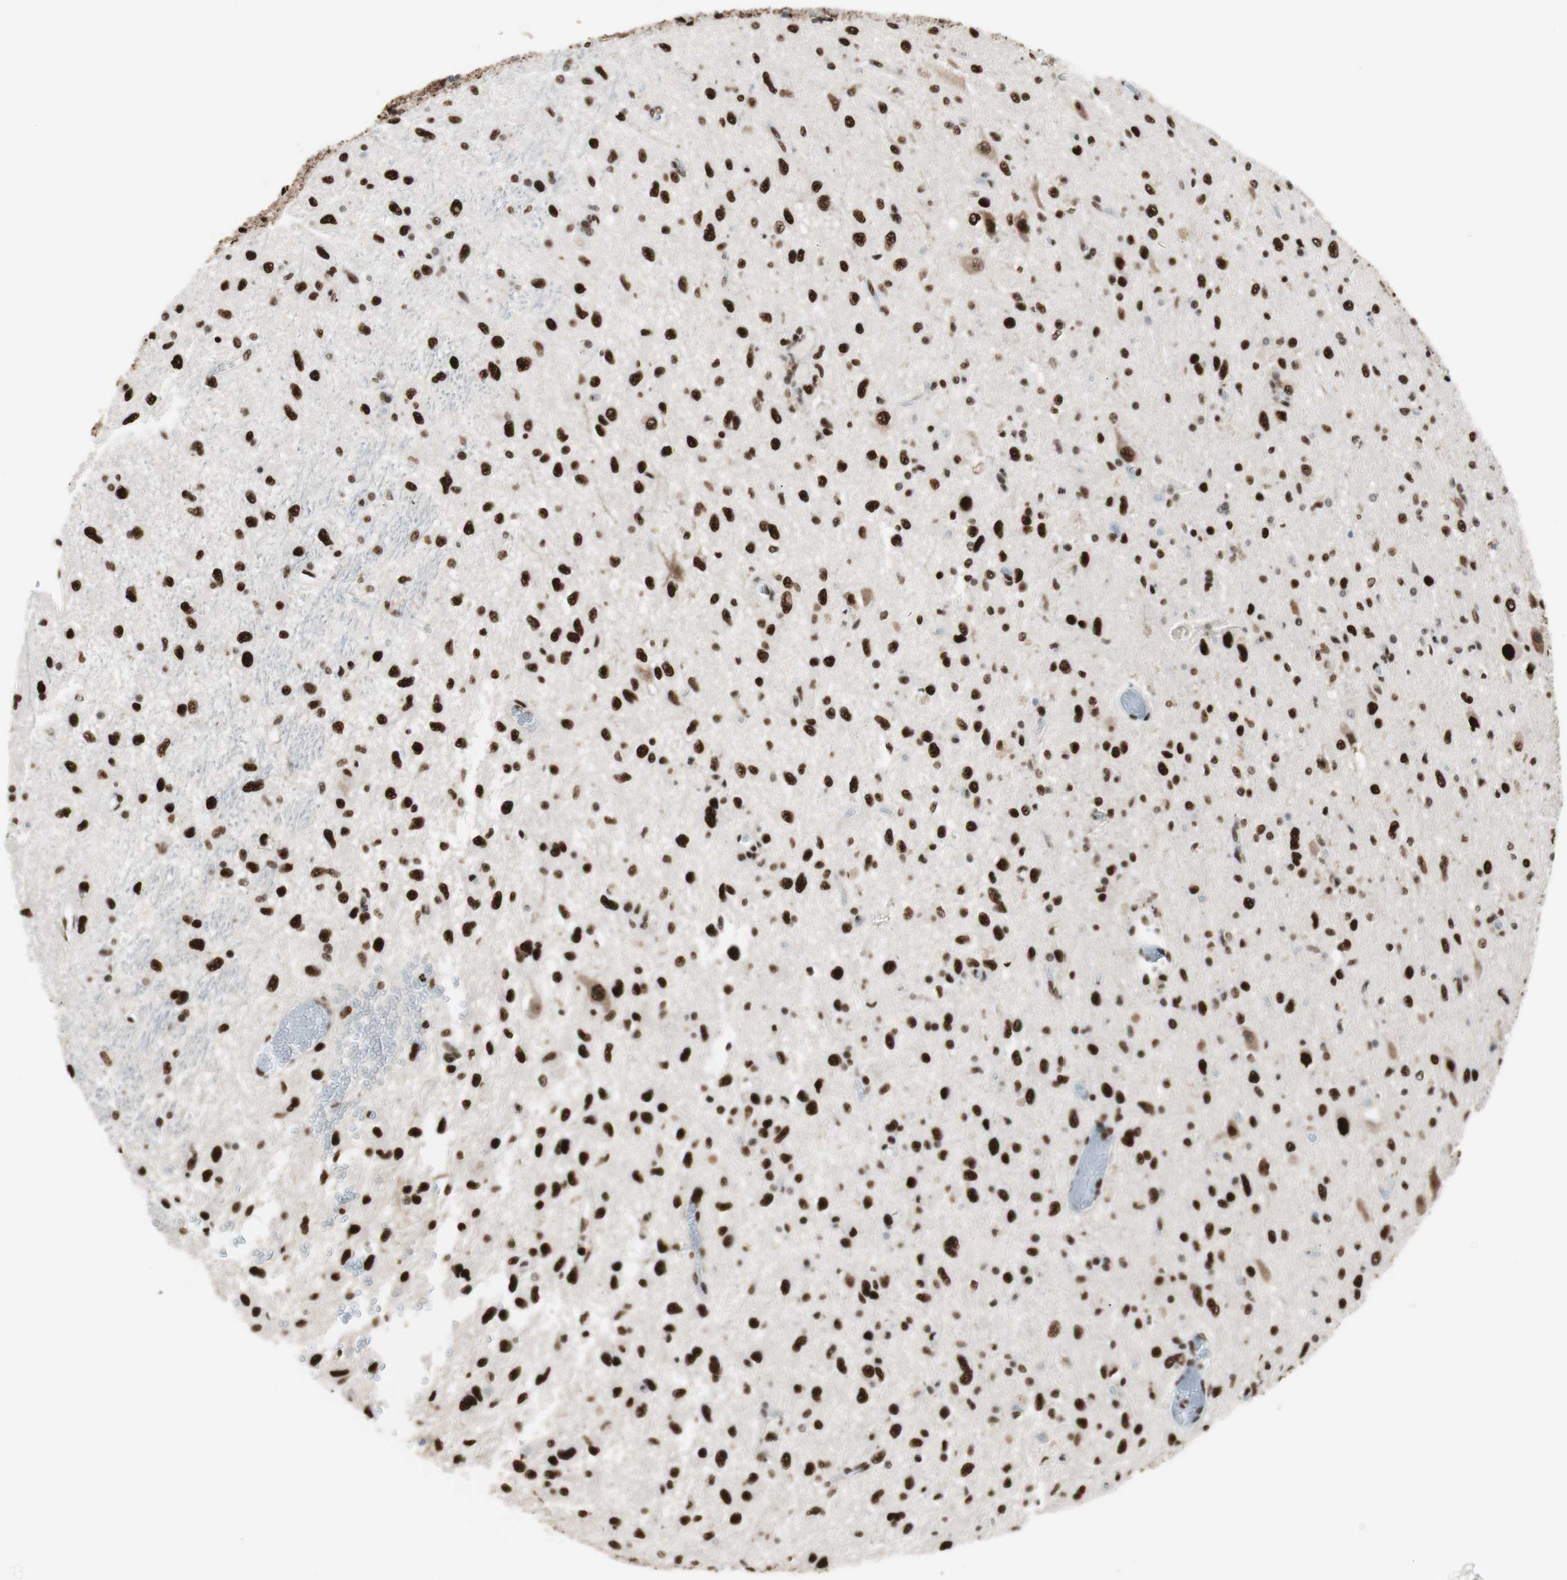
{"staining": {"intensity": "strong", "quantity": ">75%", "location": "nuclear"}, "tissue": "glioma", "cell_type": "Tumor cells", "image_type": "cancer", "snomed": [{"axis": "morphology", "description": "Glioma, malignant, Low grade"}, {"axis": "topography", "description": "Brain"}], "caption": "High-power microscopy captured an IHC micrograph of glioma, revealing strong nuclear staining in about >75% of tumor cells. (DAB (3,3'-diaminobenzidine) IHC, brown staining for protein, blue staining for nuclei).", "gene": "PSME3", "patient": {"sex": "male", "age": 77}}